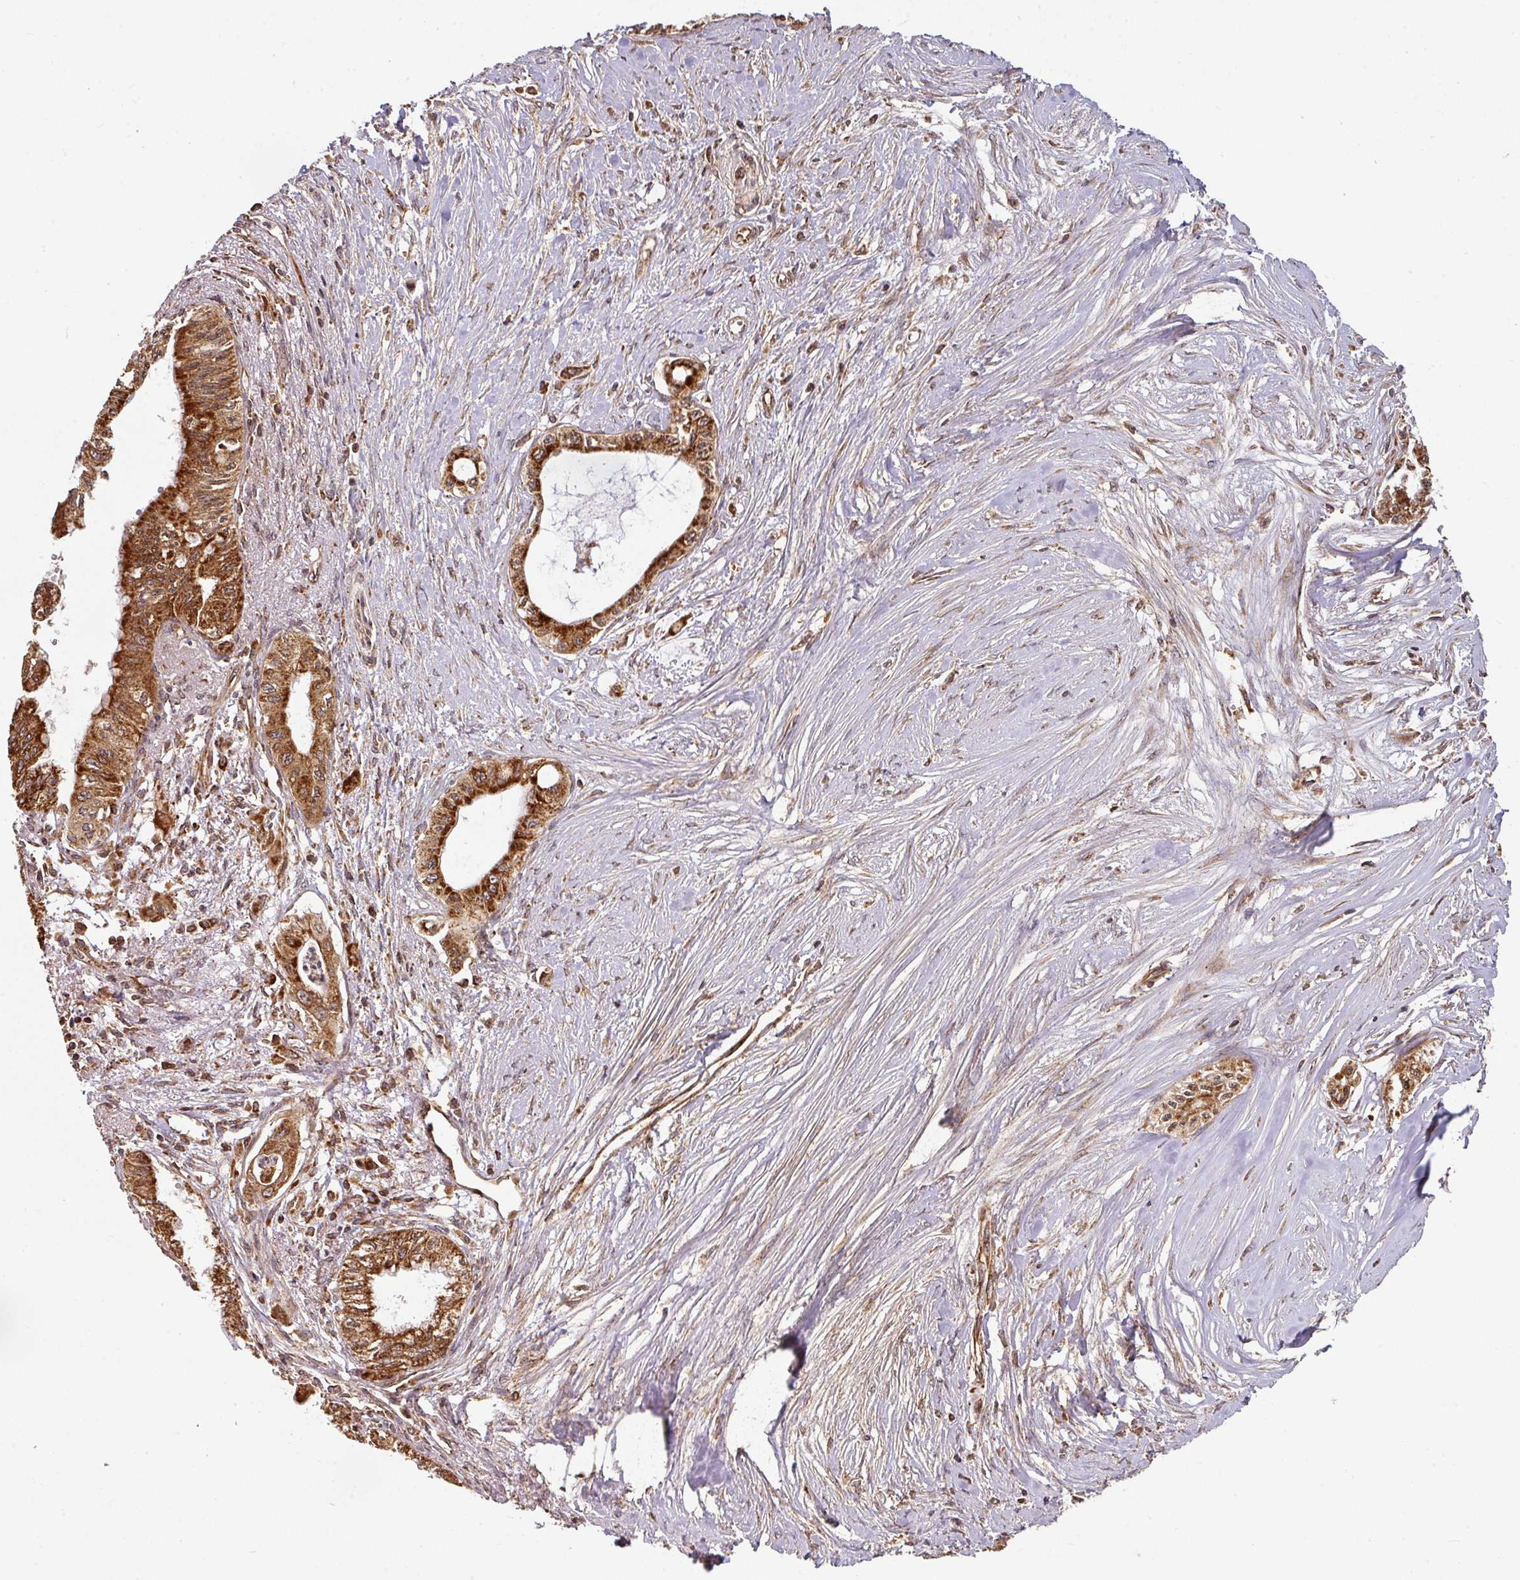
{"staining": {"intensity": "strong", "quantity": ">75%", "location": "cytoplasmic/membranous"}, "tissue": "pancreatic cancer", "cell_type": "Tumor cells", "image_type": "cancer", "snomed": [{"axis": "morphology", "description": "Adenocarcinoma, NOS"}, {"axis": "topography", "description": "Pancreas"}], "caption": "A micrograph showing strong cytoplasmic/membranous expression in approximately >75% of tumor cells in adenocarcinoma (pancreatic), as visualized by brown immunohistochemical staining.", "gene": "TRAP1", "patient": {"sex": "male", "age": 71}}